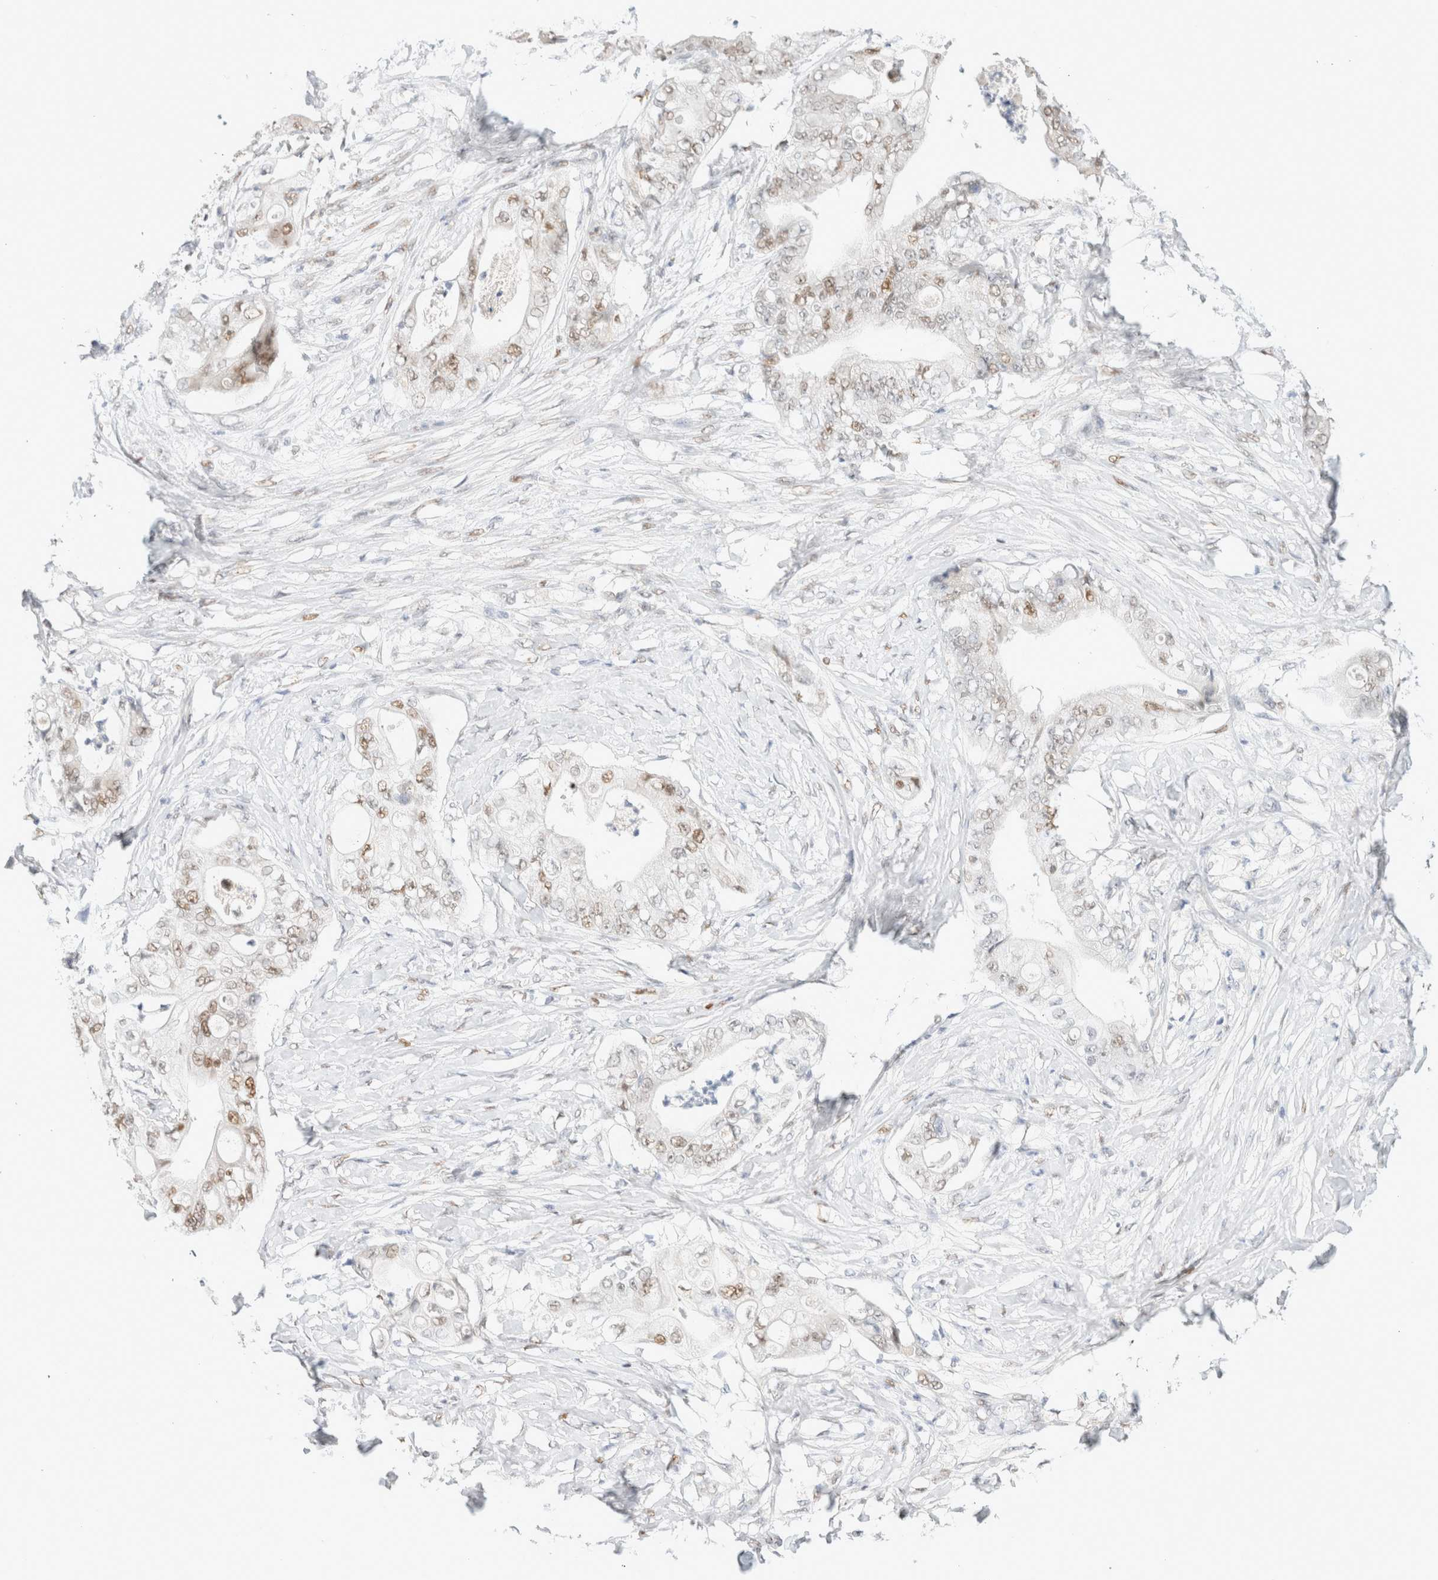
{"staining": {"intensity": "weak", "quantity": "25%-75%", "location": "nuclear"}, "tissue": "stomach cancer", "cell_type": "Tumor cells", "image_type": "cancer", "snomed": [{"axis": "morphology", "description": "Adenocarcinoma, NOS"}, {"axis": "topography", "description": "Stomach"}], "caption": "Stomach cancer tissue shows weak nuclear positivity in approximately 25%-75% of tumor cells, visualized by immunohistochemistry.", "gene": "DDB2", "patient": {"sex": "female", "age": 73}}